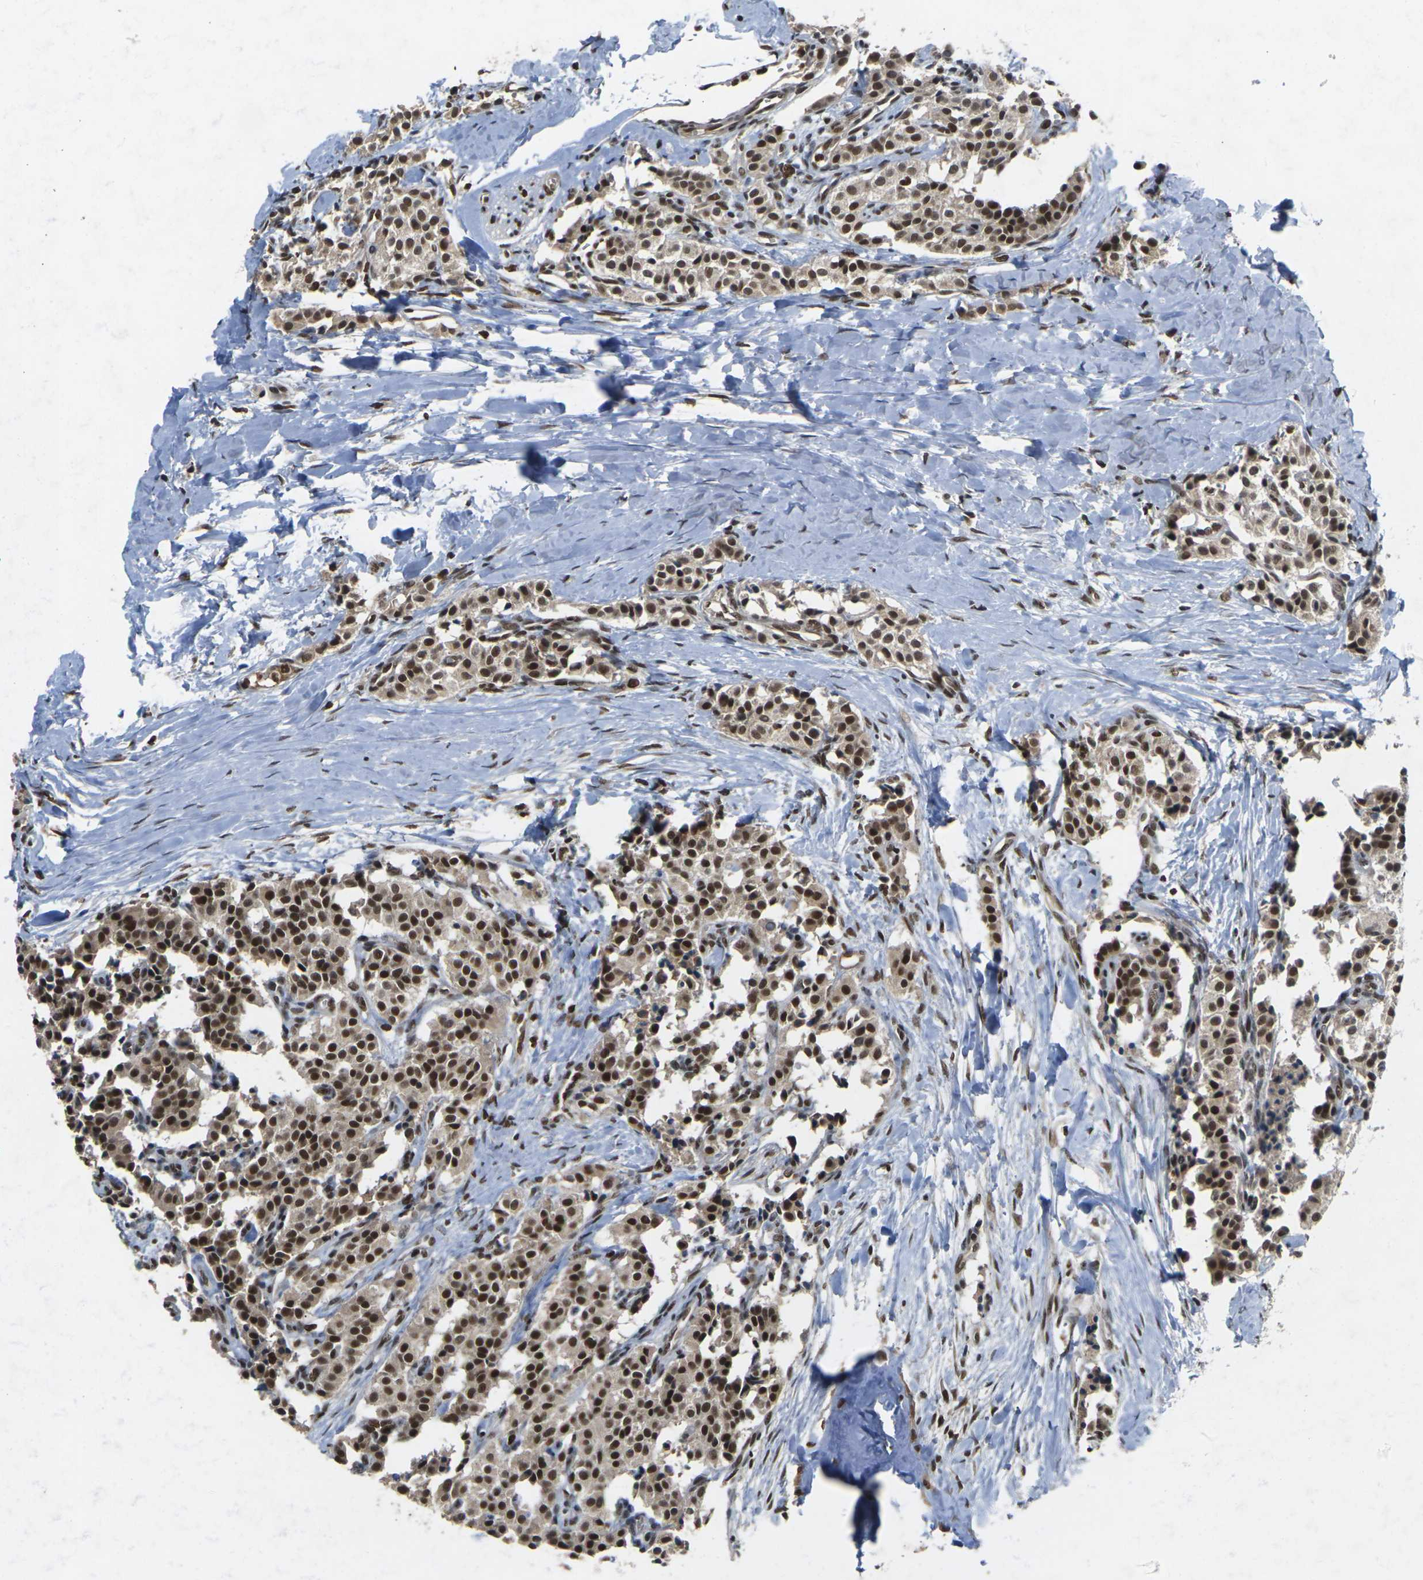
{"staining": {"intensity": "strong", "quantity": ">75%", "location": "cytoplasmic/membranous,nuclear"}, "tissue": "carcinoid", "cell_type": "Tumor cells", "image_type": "cancer", "snomed": [{"axis": "morphology", "description": "Carcinoid, malignant, NOS"}, {"axis": "topography", "description": "Lung"}], "caption": "Malignant carcinoid stained with DAB (3,3'-diaminobenzidine) IHC displays high levels of strong cytoplasmic/membranous and nuclear staining in about >75% of tumor cells.", "gene": "NELFA", "patient": {"sex": "male", "age": 30}}